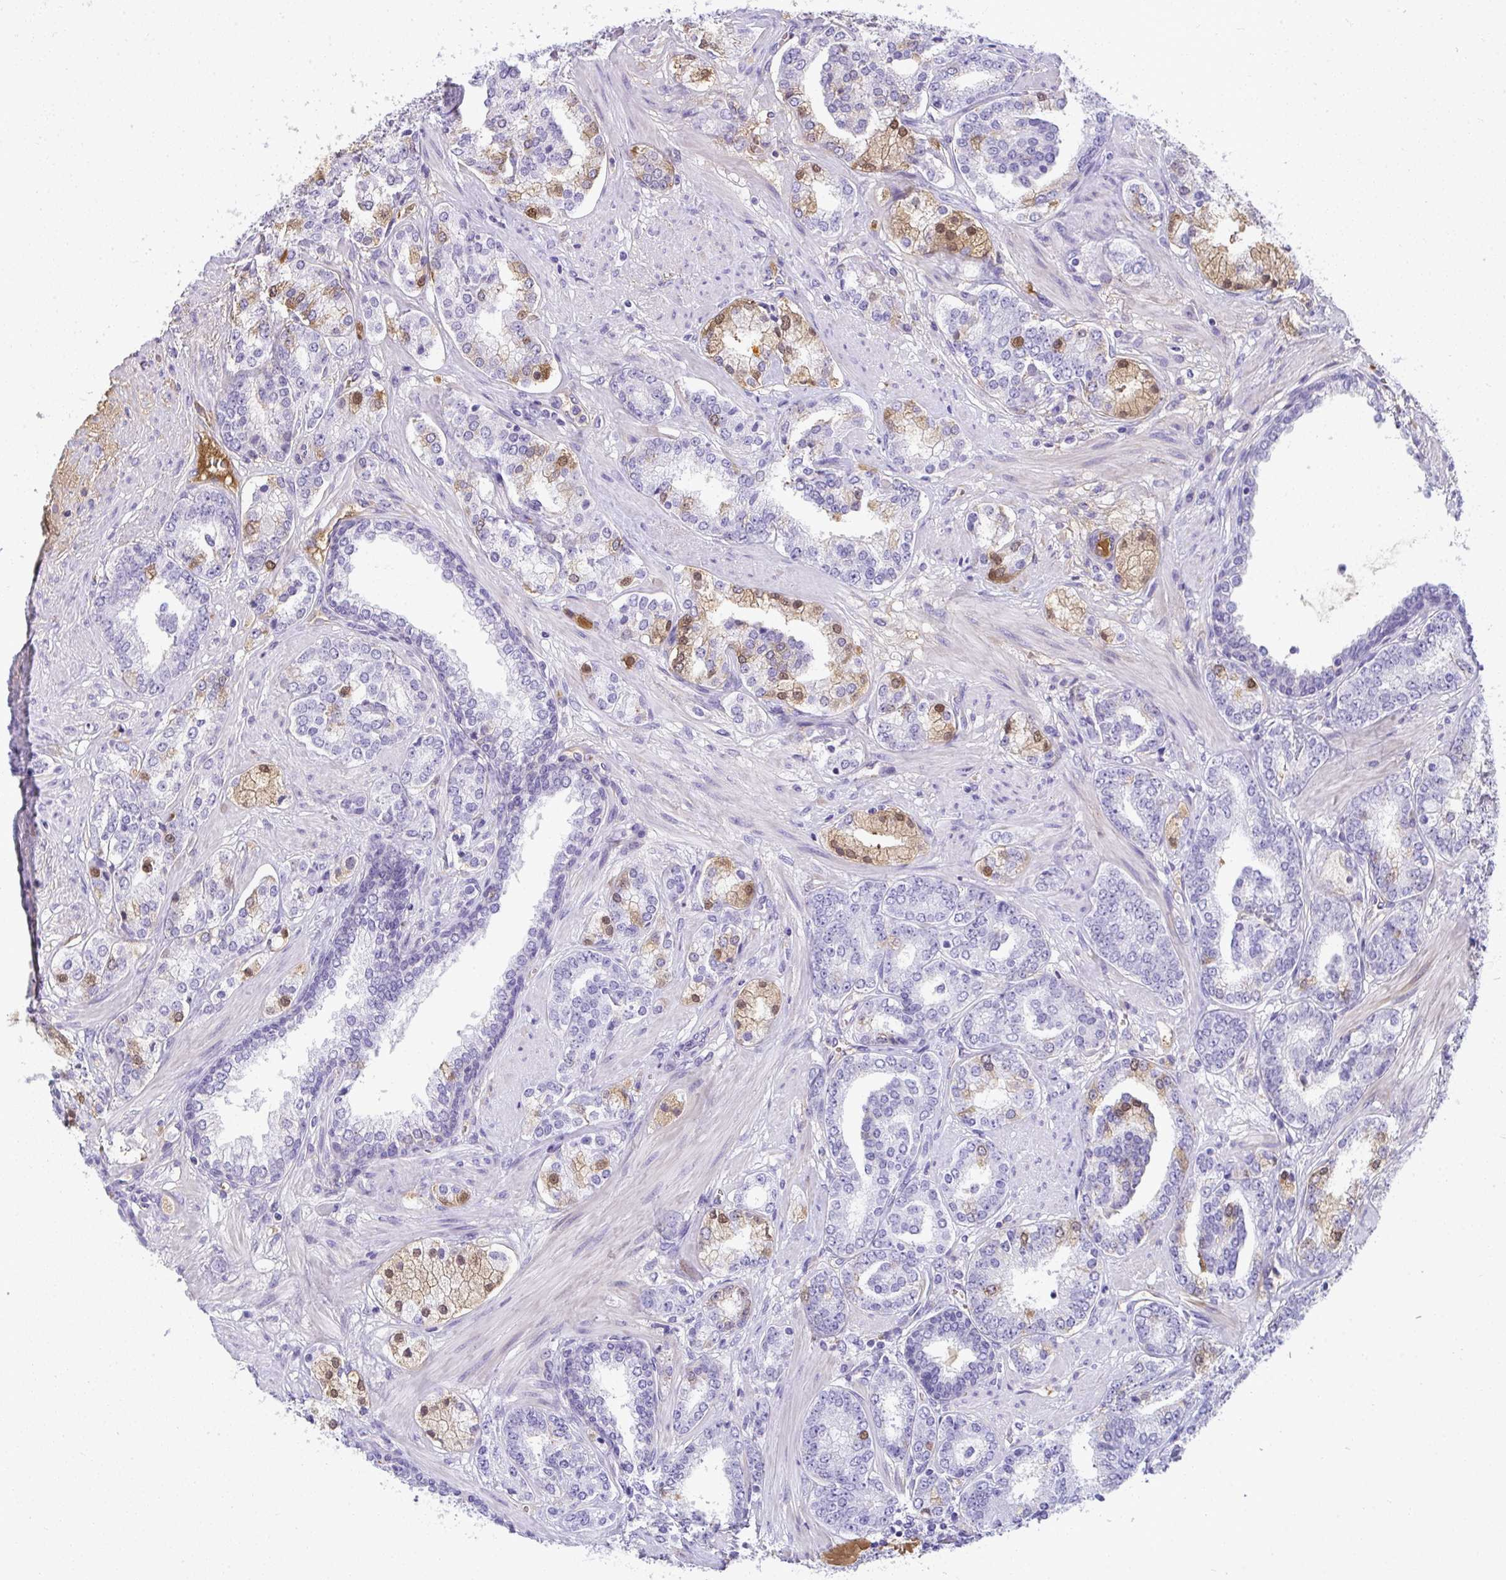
{"staining": {"intensity": "moderate", "quantity": "<25%", "location": "cytoplasmic/membranous,nuclear"}, "tissue": "prostate cancer", "cell_type": "Tumor cells", "image_type": "cancer", "snomed": [{"axis": "morphology", "description": "Adenocarcinoma, High grade"}, {"axis": "topography", "description": "Prostate"}], "caption": "This is an image of immunohistochemistry (IHC) staining of prostate high-grade adenocarcinoma, which shows moderate positivity in the cytoplasmic/membranous and nuclear of tumor cells.", "gene": "ZSWIM3", "patient": {"sex": "male", "age": 62}}